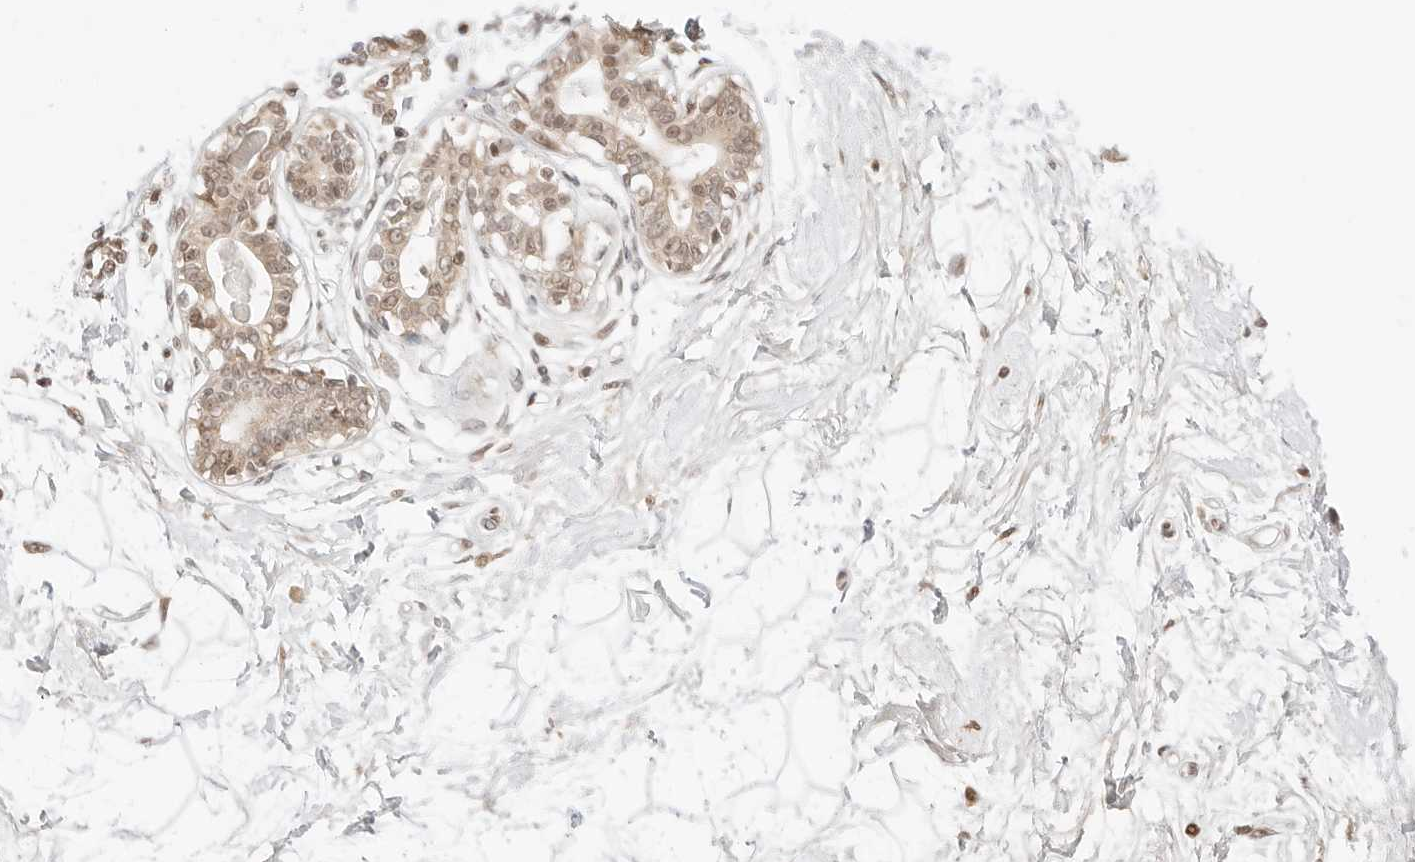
{"staining": {"intensity": "negative", "quantity": "none", "location": "none"}, "tissue": "breast", "cell_type": "Adipocytes", "image_type": "normal", "snomed": [{"axis": "morphology", "description": "Normal tissue, NOS"}, {"axis": "topography", "description": "Breast"}], "caption": "IHC image of normal human breast stained for a protein (brown), which displays no staining in adipocytes. (Stains: DAB immunohistochemistry with hematoxylin counter stain, Microscopy: brightfield microscopy at high magnification).", "gene": "RPS6KL1", "patient": {"sex": "female", "age": 45}}